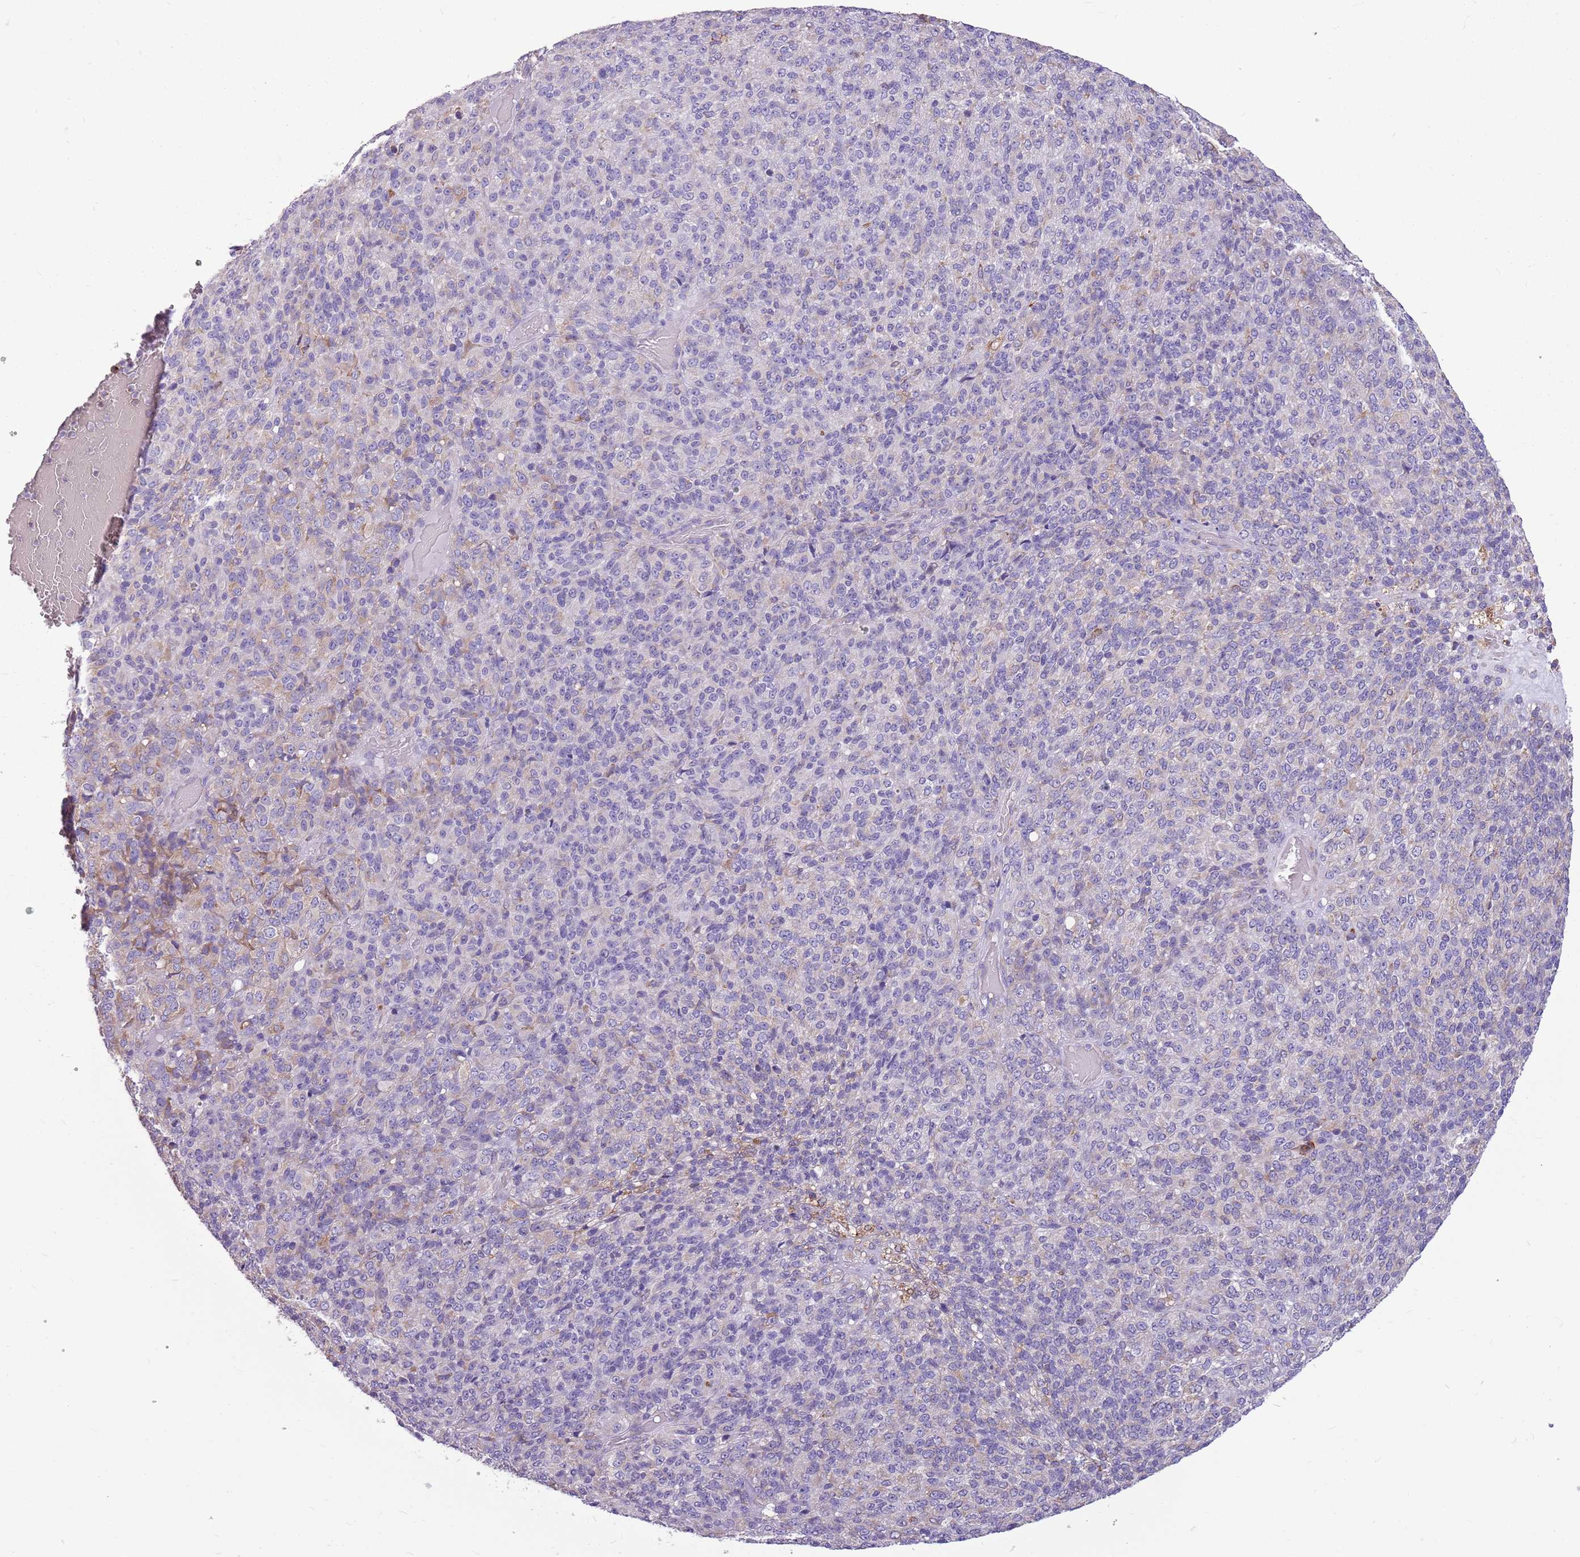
{"staining": {"intensity": "negative", "quantity": "none", "location": "none"}, "tissue": "melanoma", "cell_type": "Tumor cells", "image_type": "cancer", "snomed": [{"axis": "morphology", "description": "Malignant melanoma, Metastatic site"}, {"axis": "topography", "description": "Brain"}], "caption": "Protein analysis of malignant melanoma (metastatic site) reveals no significant positivity in tumor cells.", "gene": "KCTD19", "patient": {"sex": "female", "age": 56}}